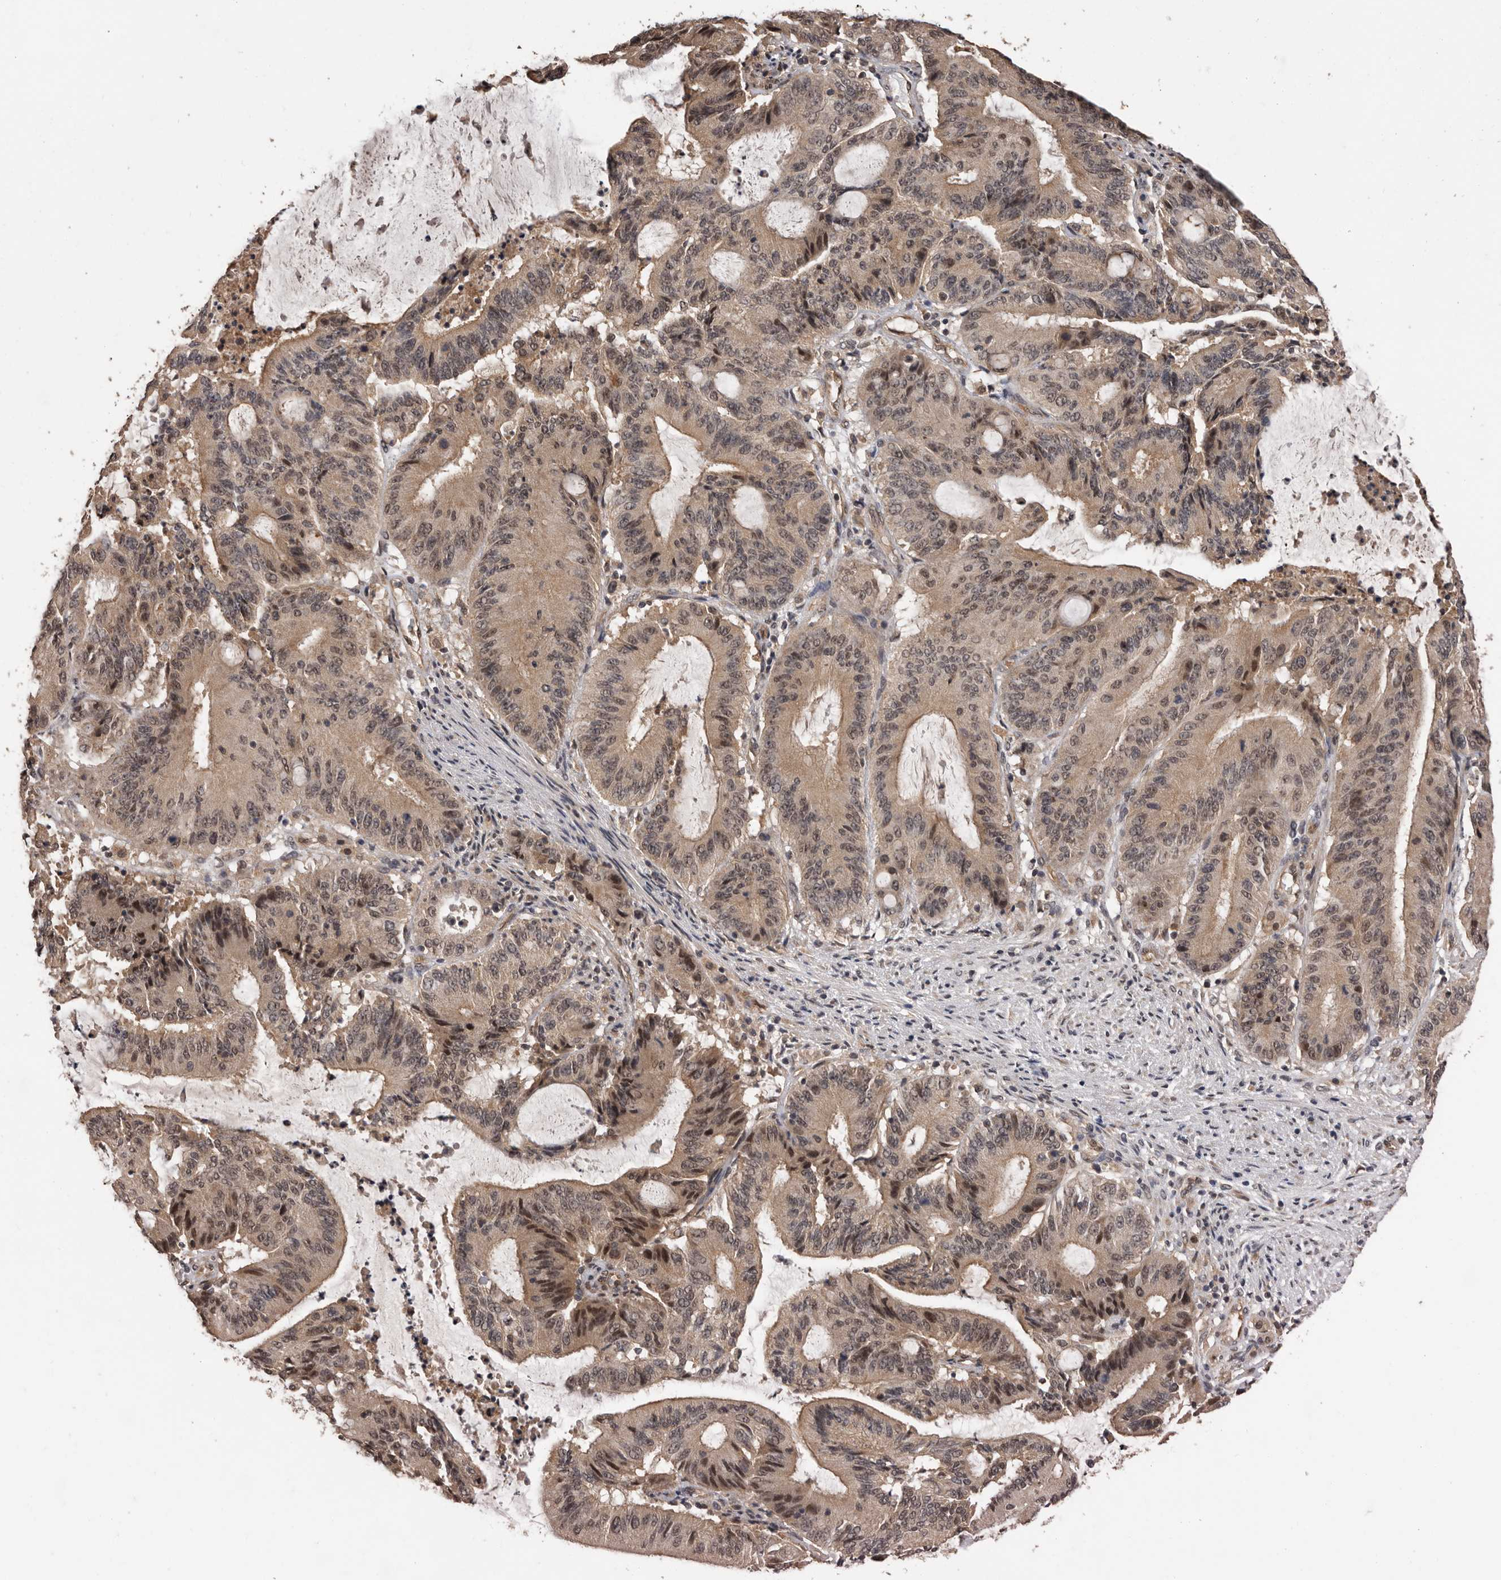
{"staining": {"intensity": "moderate", "quantity": "25%-75%", "location": "cytoplasmic/membranous,nuclear"}, "tissue": "liver cancer", "cell_type": "Tumor cells", "image_type": "cancer", "snomed": [{"axis": "morphology", "description": "Normal tissue, NOS"}, {"axis": "morphology", "description": "Cholangiocarcinoma"}, {"axis": "topography", "description": "Liver"}, {"axis": "topography", "description": "Peripheral nerve tissue"}], "caption": "Brown immunohistochemical staining in liver cholangiocarcinoma shows moderate cytoplasmic/membranous and nuclear positivity in about 25%-75% of tumor cells.", "gene": "VPS37A", "patient": {"sex": "female", "age": 73}}